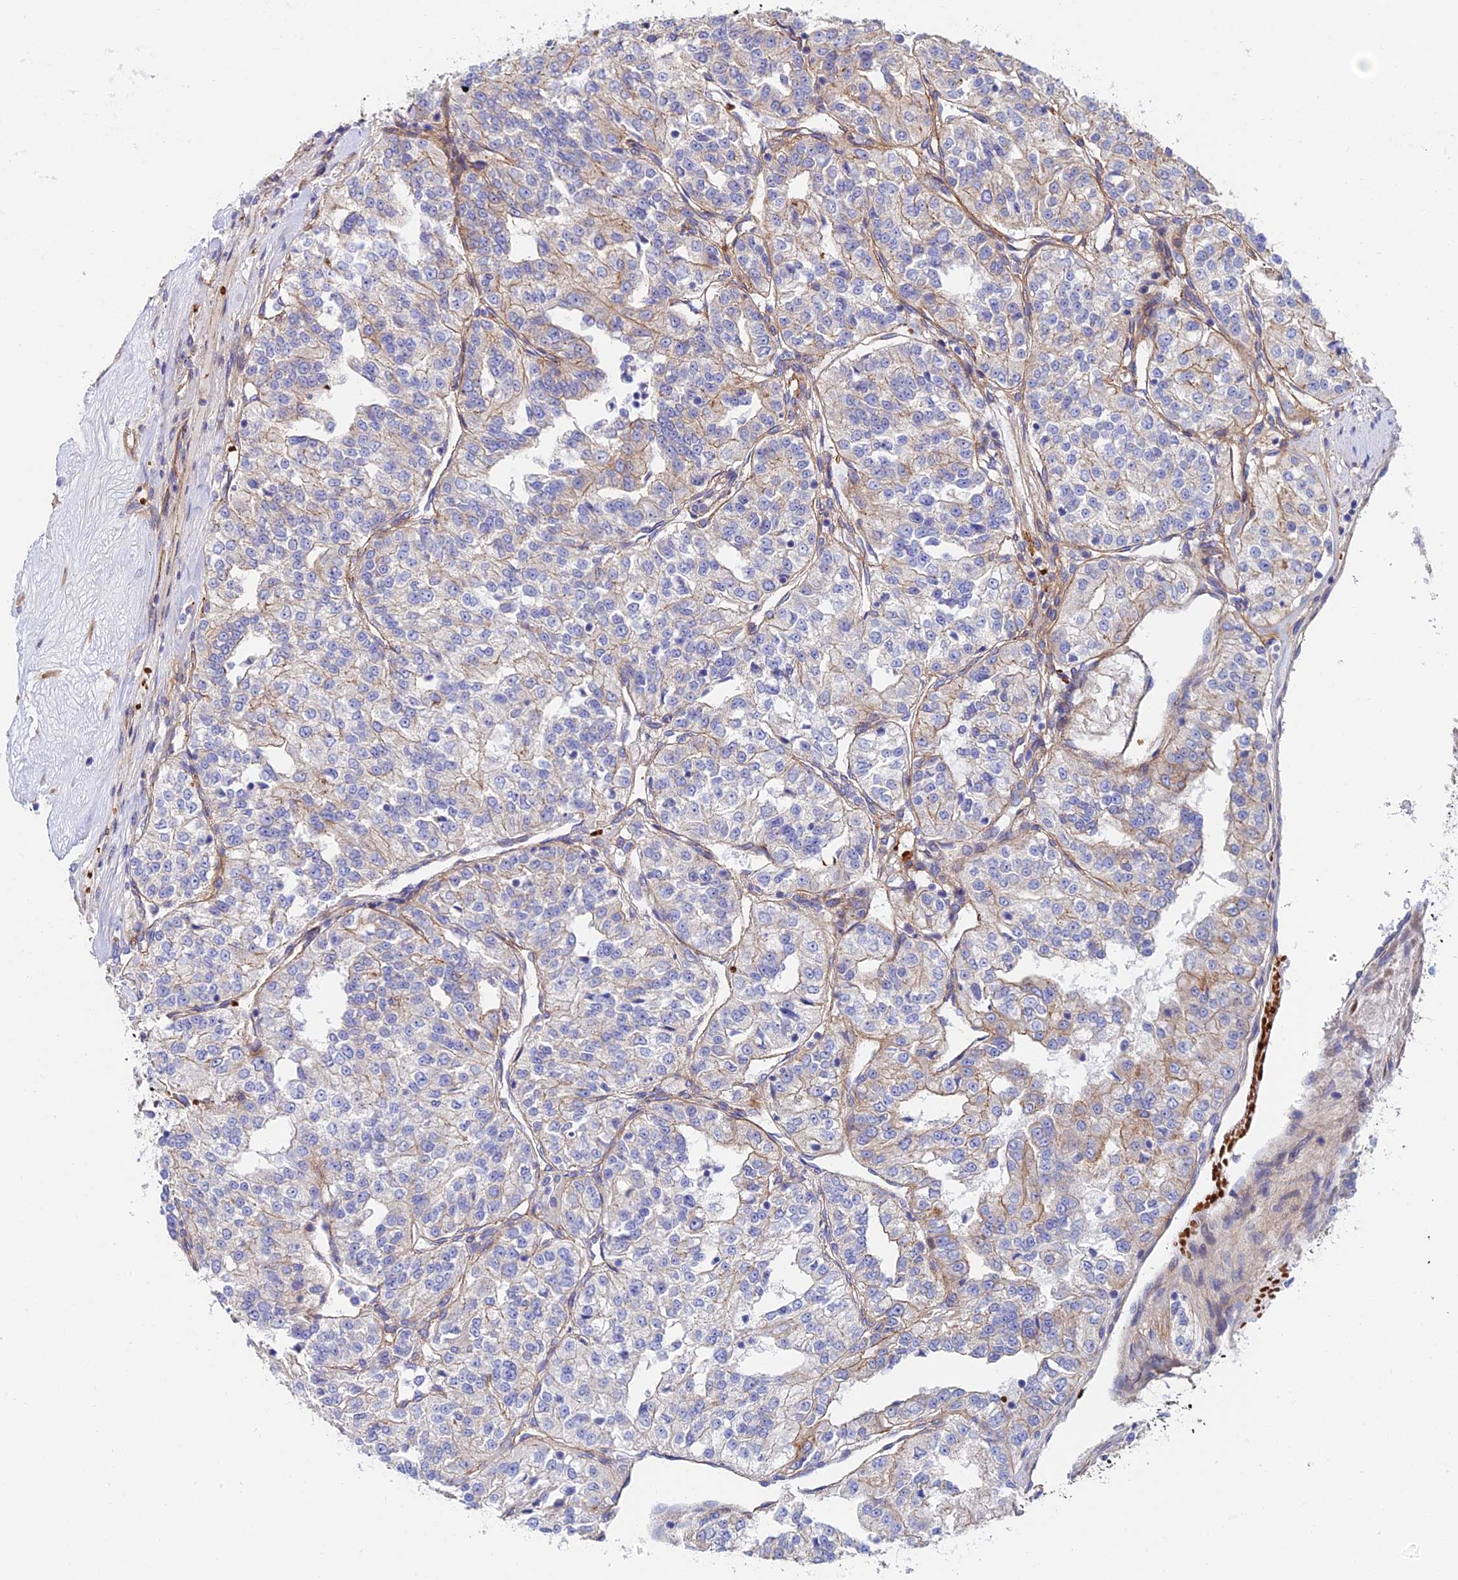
{"staining": {"intensity": "weak", "quantity": "<25%", "location": "cytoplasmic/membranous"}, "tissue": "renal cancer", "cell_type": "Tumor cells", "image_type": "cancer", "snomed": [{"axis": "morphology", "description": "Adenocarcinoma, NOS"}, {"axis": "topography", "description": "Kidney"}], "caption": "Tumor cells show no significant staining in renal adenocarcinoma.", "gene": "ADGRF3", "patient": {"sex": "female", "age": 63}}